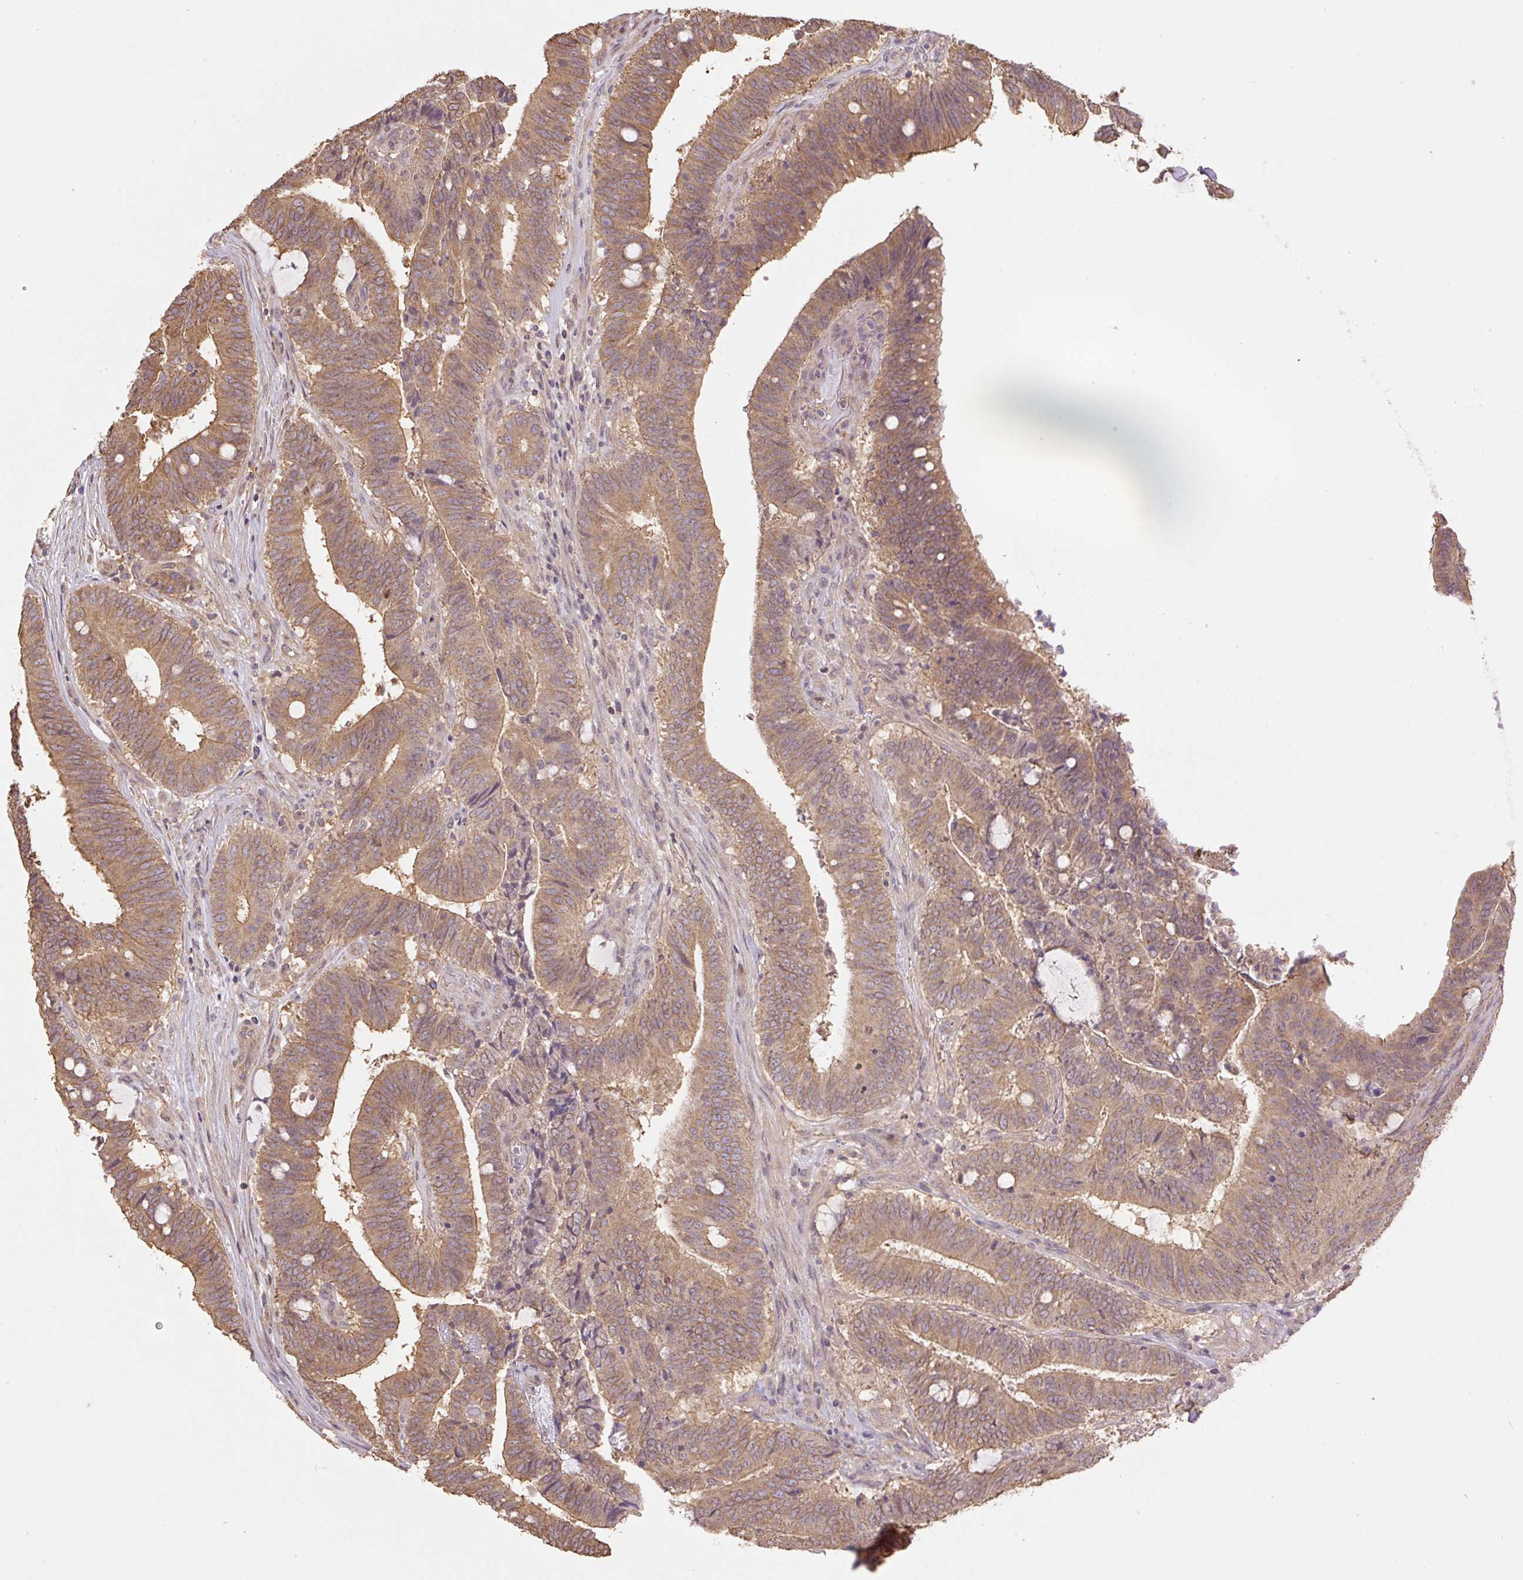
{"staining": {"intensity": "moderate", "quantity": ">75%", "location": "cytoplasmic/membranous"}, "tissue": "colorectal cancer", "cell_type": "Tumor cells", "image_type": "cancer", "snomed": [{"axis": "morphology", "description": "Adenocarcinoma, NOS"}, {"axis": "topography", "description": "Colon"}], "caption": "IHC micrograph of adenocarcinoma (colorectal) stained for a protein (brown), which displays medium levels of moderate cytoplasmic/membranous staining in about >75% of tumor cells.", "gene": "COX8A", "patient": {"sex": "female", "age": 43}}